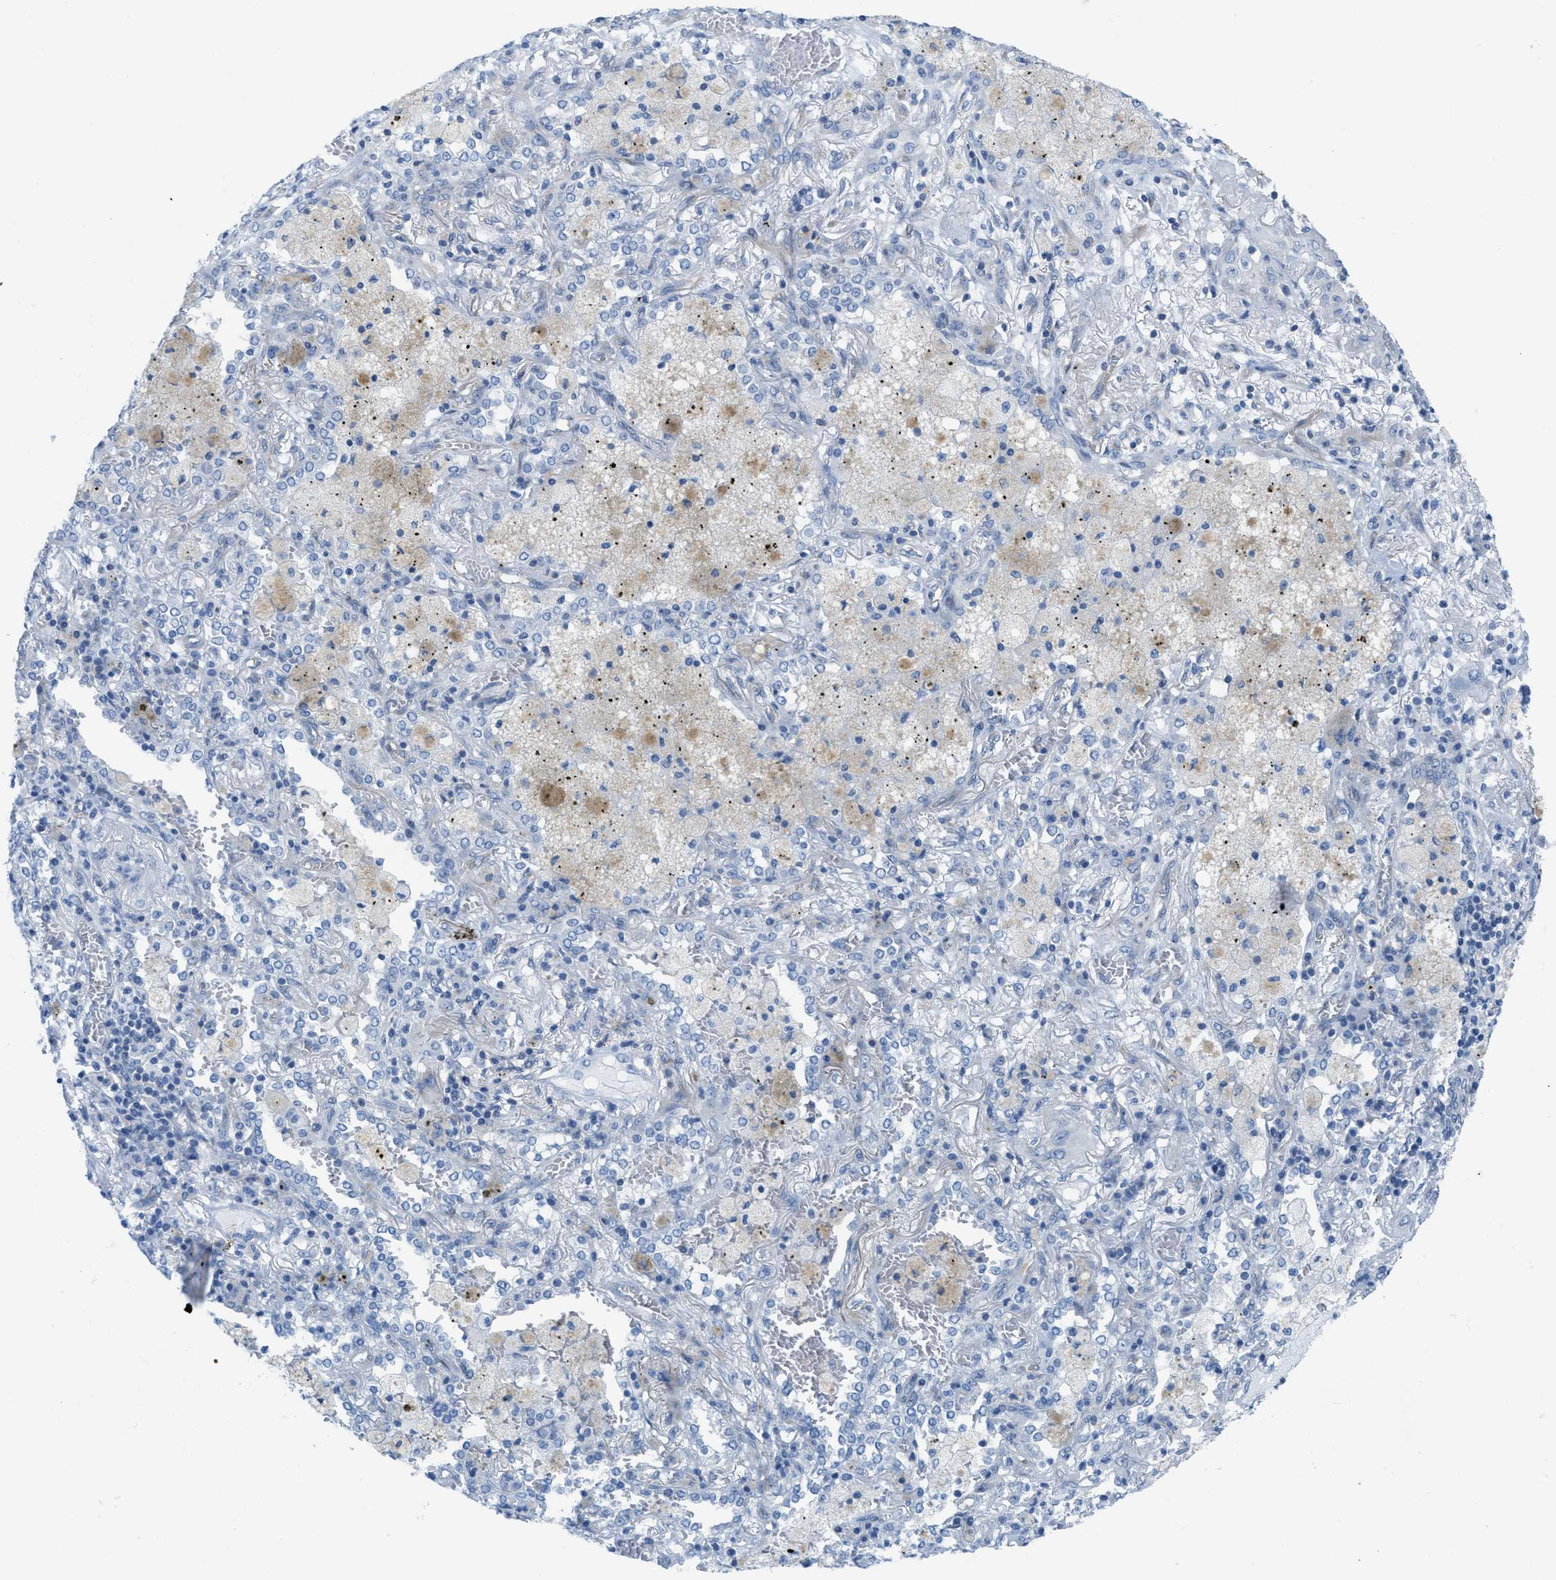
{"staining": {"intensity": "negative", "quantity": "none", "location": "none"}, "tissue": "lung cancer", "cell_type": "Tumor cells", "image_type": "cancer", "snomed": [{"axis": "morphology", "description": "Squamous cell carcinoma, NOS"}, {"axis": "topography", "description": "Lung"}], "caption": "A micrograph of squamous cell carcinoma (lung) stained for a protein demonstrates no brown staining in tumor cells.", "gene": "ASGR1", "patient": {"sex": "female", "age": 47}}